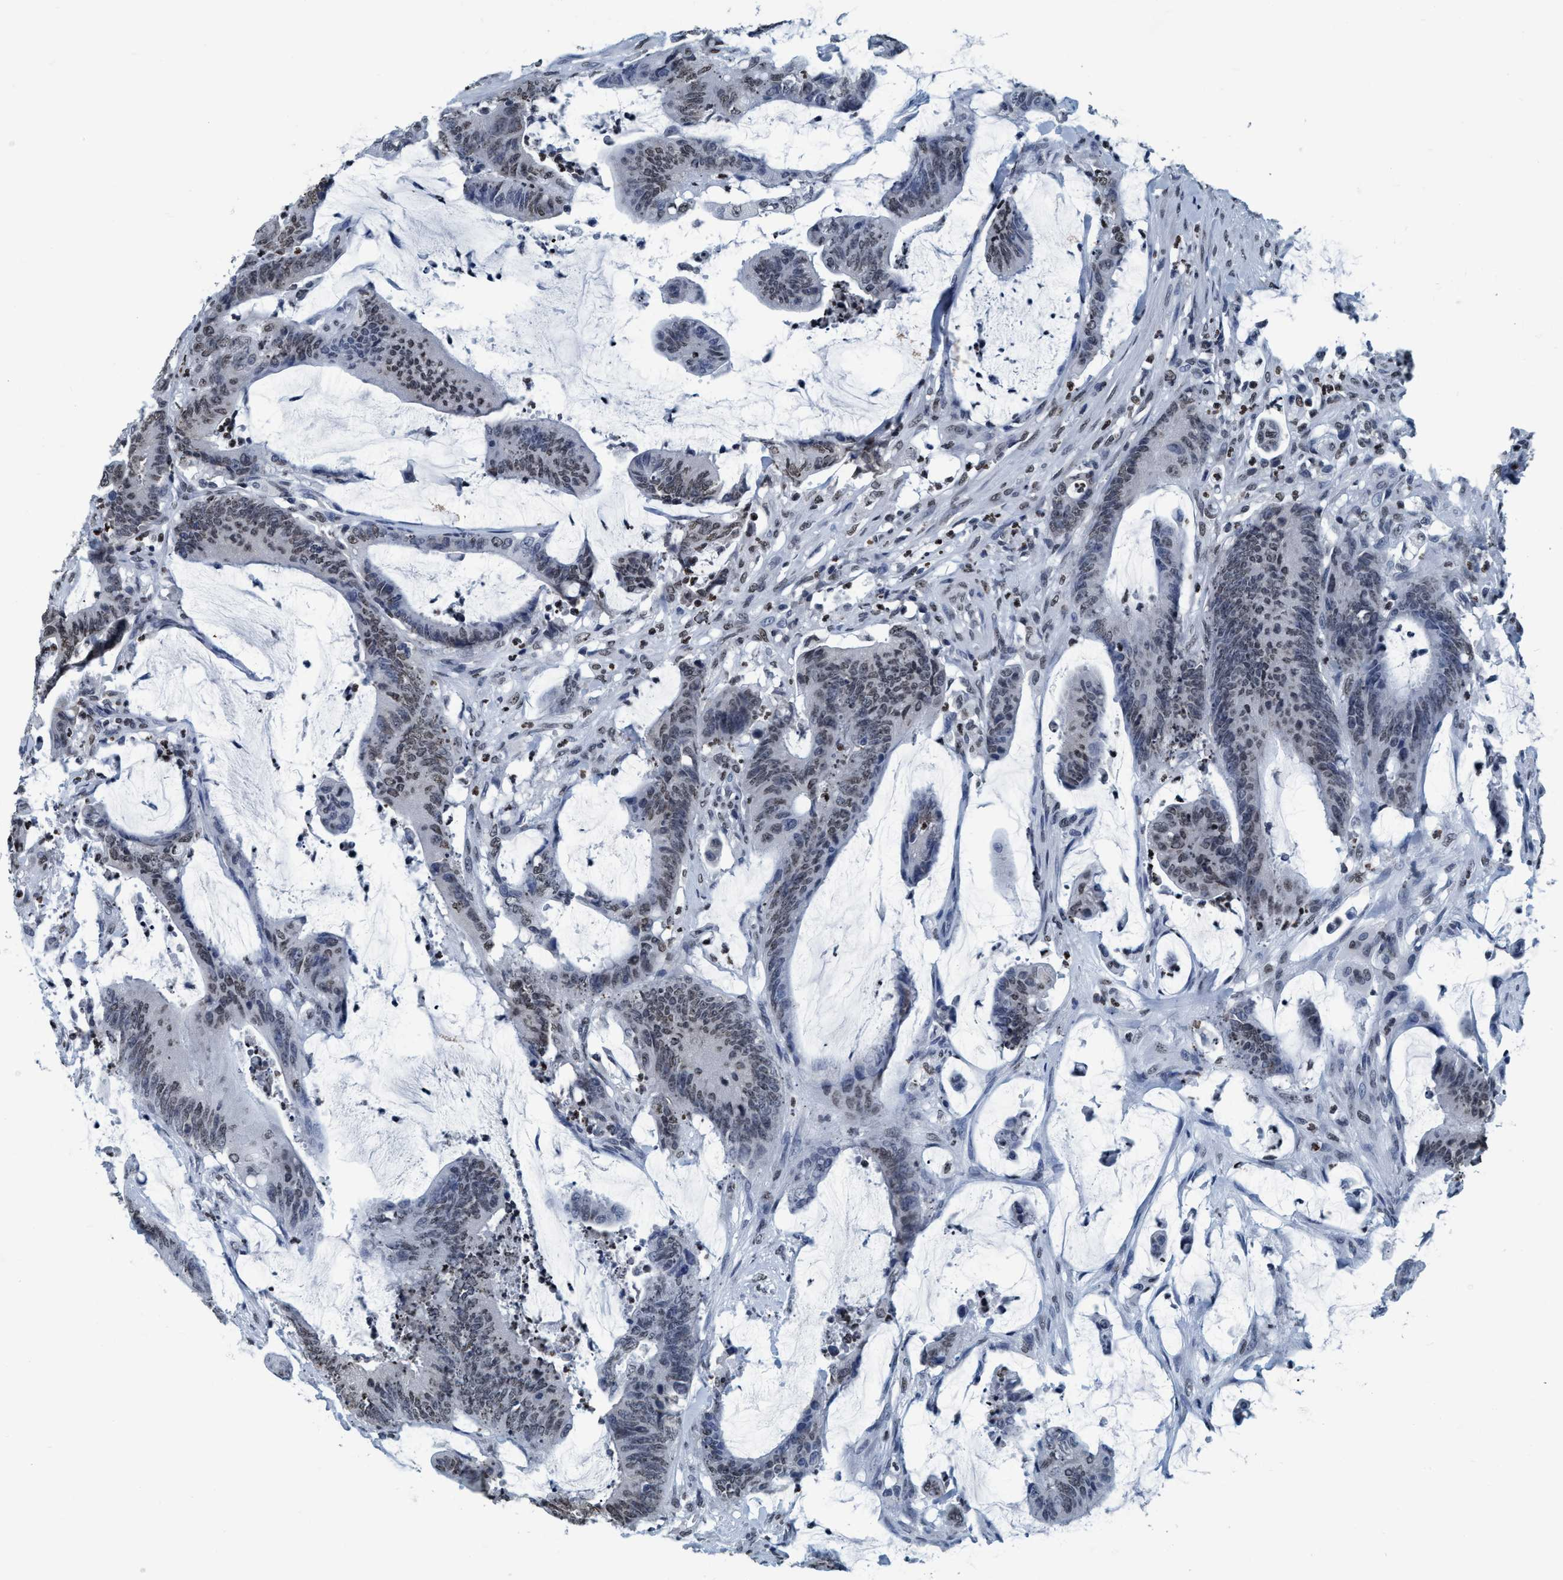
{"staining": {"intensity": "weak", "quantity": ">75%", "location": "nuclear"}, "tissue": "colorectal cancer", "cell_type": "Tumor cells", "image_type": "cancer", "snomed": [{"axis": "morphology", "description": "Adenocarcinoma, NOS"}, {"axis": "topography", "description": "Rectum"}], "caption": "Immunohistochemistry (IHC) of adenocarcinoma (colorectal) demonstrates low levels of weak nuclear positivity in approximately >75% of tumor cells.", "gene": "CCNE2", "patient": {"sex": "female", "age": 66}}